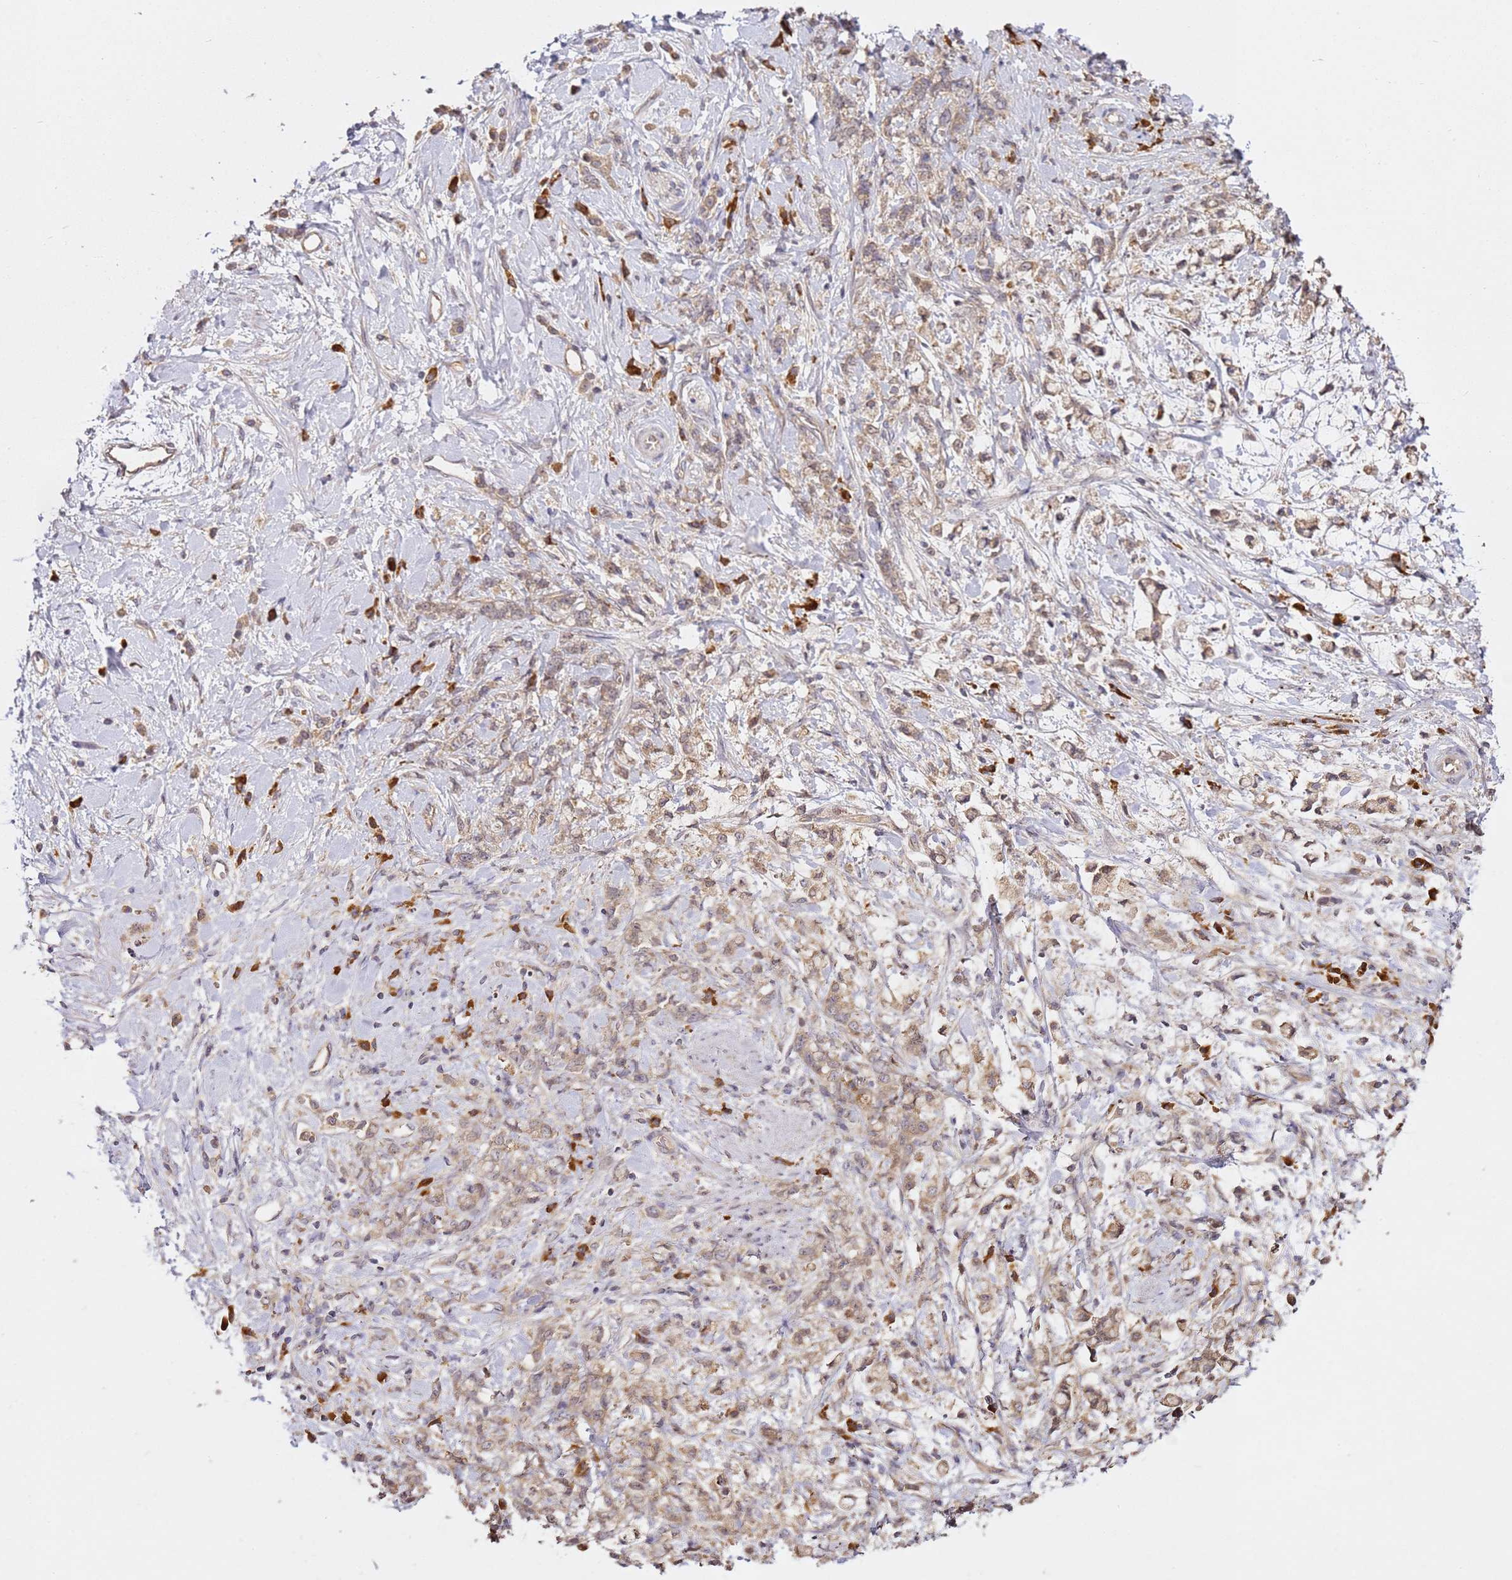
{"staining": {"intensity": "weak", "quantity": "25%-75%", "location": "cytoplasmic/membranous"}, "tissue": "stomach cancer", "cell_type": "Tumor cells", "image_type": "cancer", "snomed": [{"axis": "morphology", "description": "Adenocarcinoma, NOS"}, {"axis": "topography", "description": "Stomach"}], "caption": "Tumor cells demonstrate low levels of weak cytoplasmic/membranous staining in about 25%-75% of cells in human stomach cancer (adenocarcinoma). Immunohistochemistry (ihc) stains the protein of interest in brown and the nuclei are stained blue.", "gene": "OSBPL2", "patient": {"sex": "female", "age": 60}}